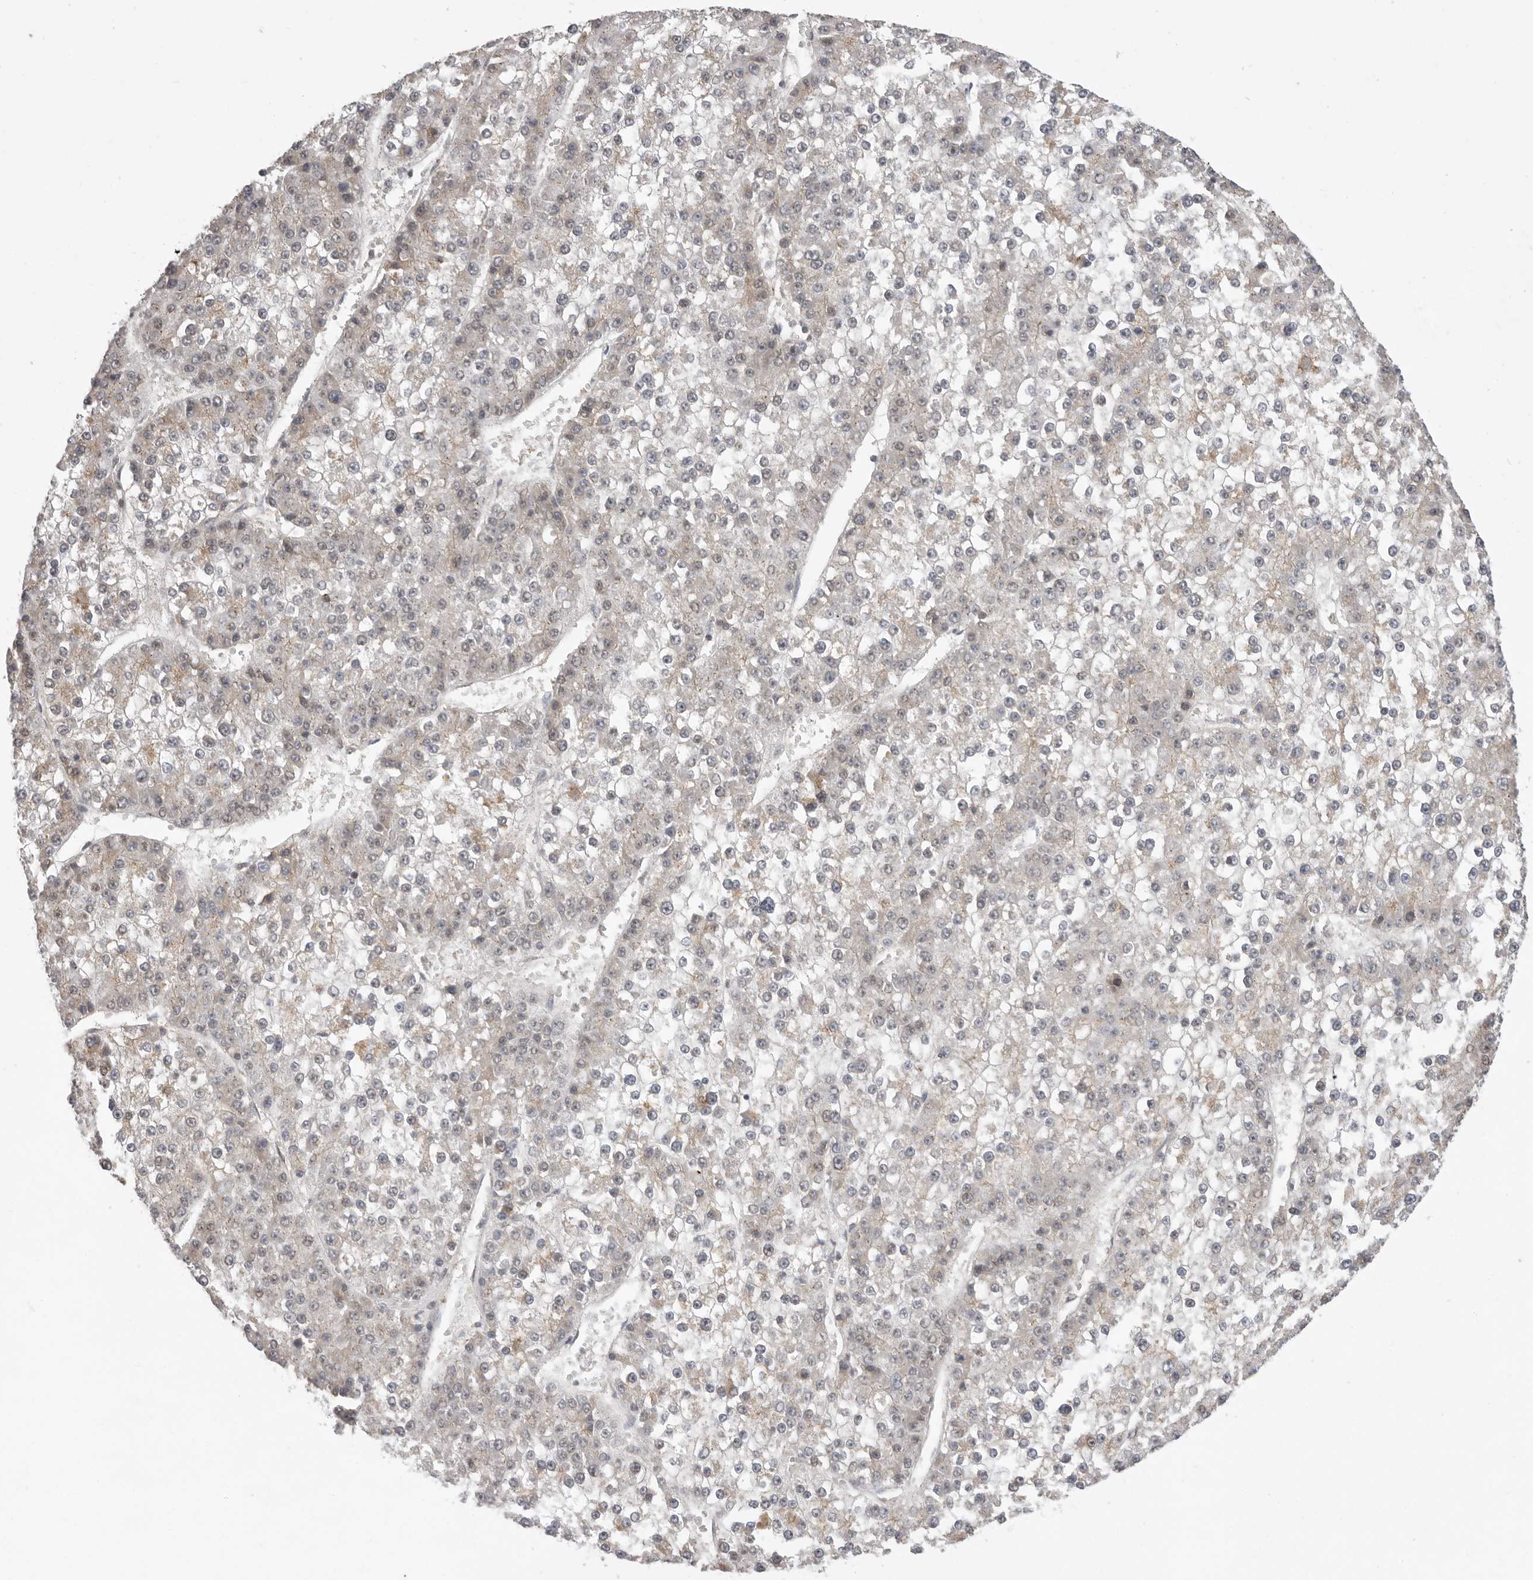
{"staining": {"intensity": "weak", "quantity": "<25%", "location": "cytoplasmic/membranous"}, "tissue": "liver cancer", "cell_type": "Tumor cells", "image_type": "cancer", "snomed": [{"axis": "morphology", "description": "Carcinoma, Hepatocellular, NOS"}, {"axis": "topography", "description": "Liver"}], "caption": "Immunohistochemistry (IHC) image of neoplastic tissue: human liver hepatocellular carcinoma stained with DAB (3,3'-diaminobenzidine) reveals no significant protein staining in tumor cells.", "gene": "TLR3", "patient": {"sex": "female", "age": 73}}